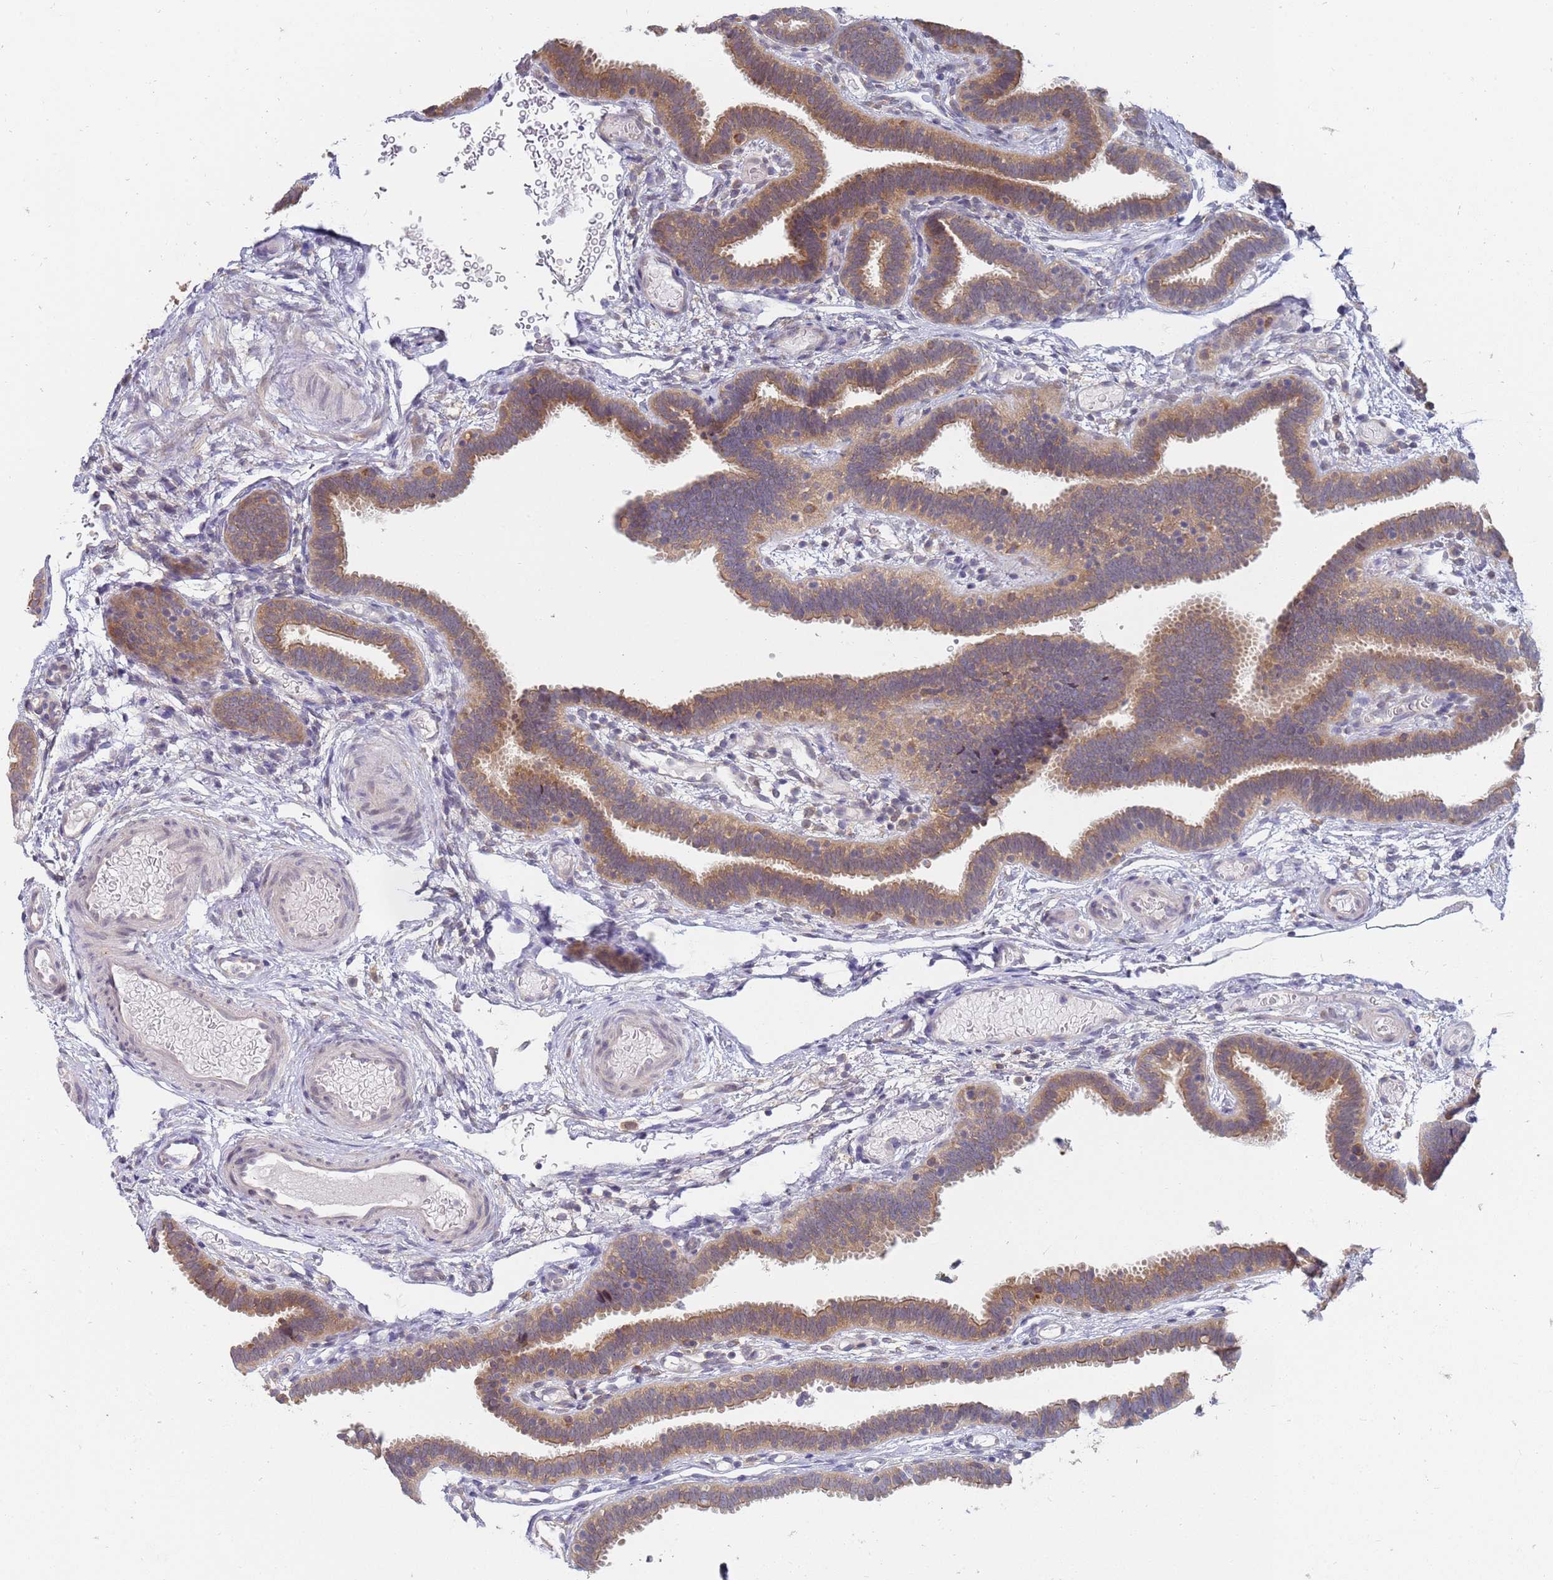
{"staining": {"intensity": "moderate", "quantity": ">75%", "location": "cytoplasmic/membranous"}, "tissue": "fallopian tube", "cell_type": "Glandular cells", "image_type": "normal", "snomed": [{"axis": "morphology", "description": "Normal tissue, NOS"}, {"axis": "topography", "description": "Fallopian tube"}], "caption": "Protein expression analysis of benign fallopian tube displays moderate cytoplasmic/membranous positivity in approximately >75% of glandular cells.", "gene": "VRK2", "patient": {"sex": "female", "age": 37}}